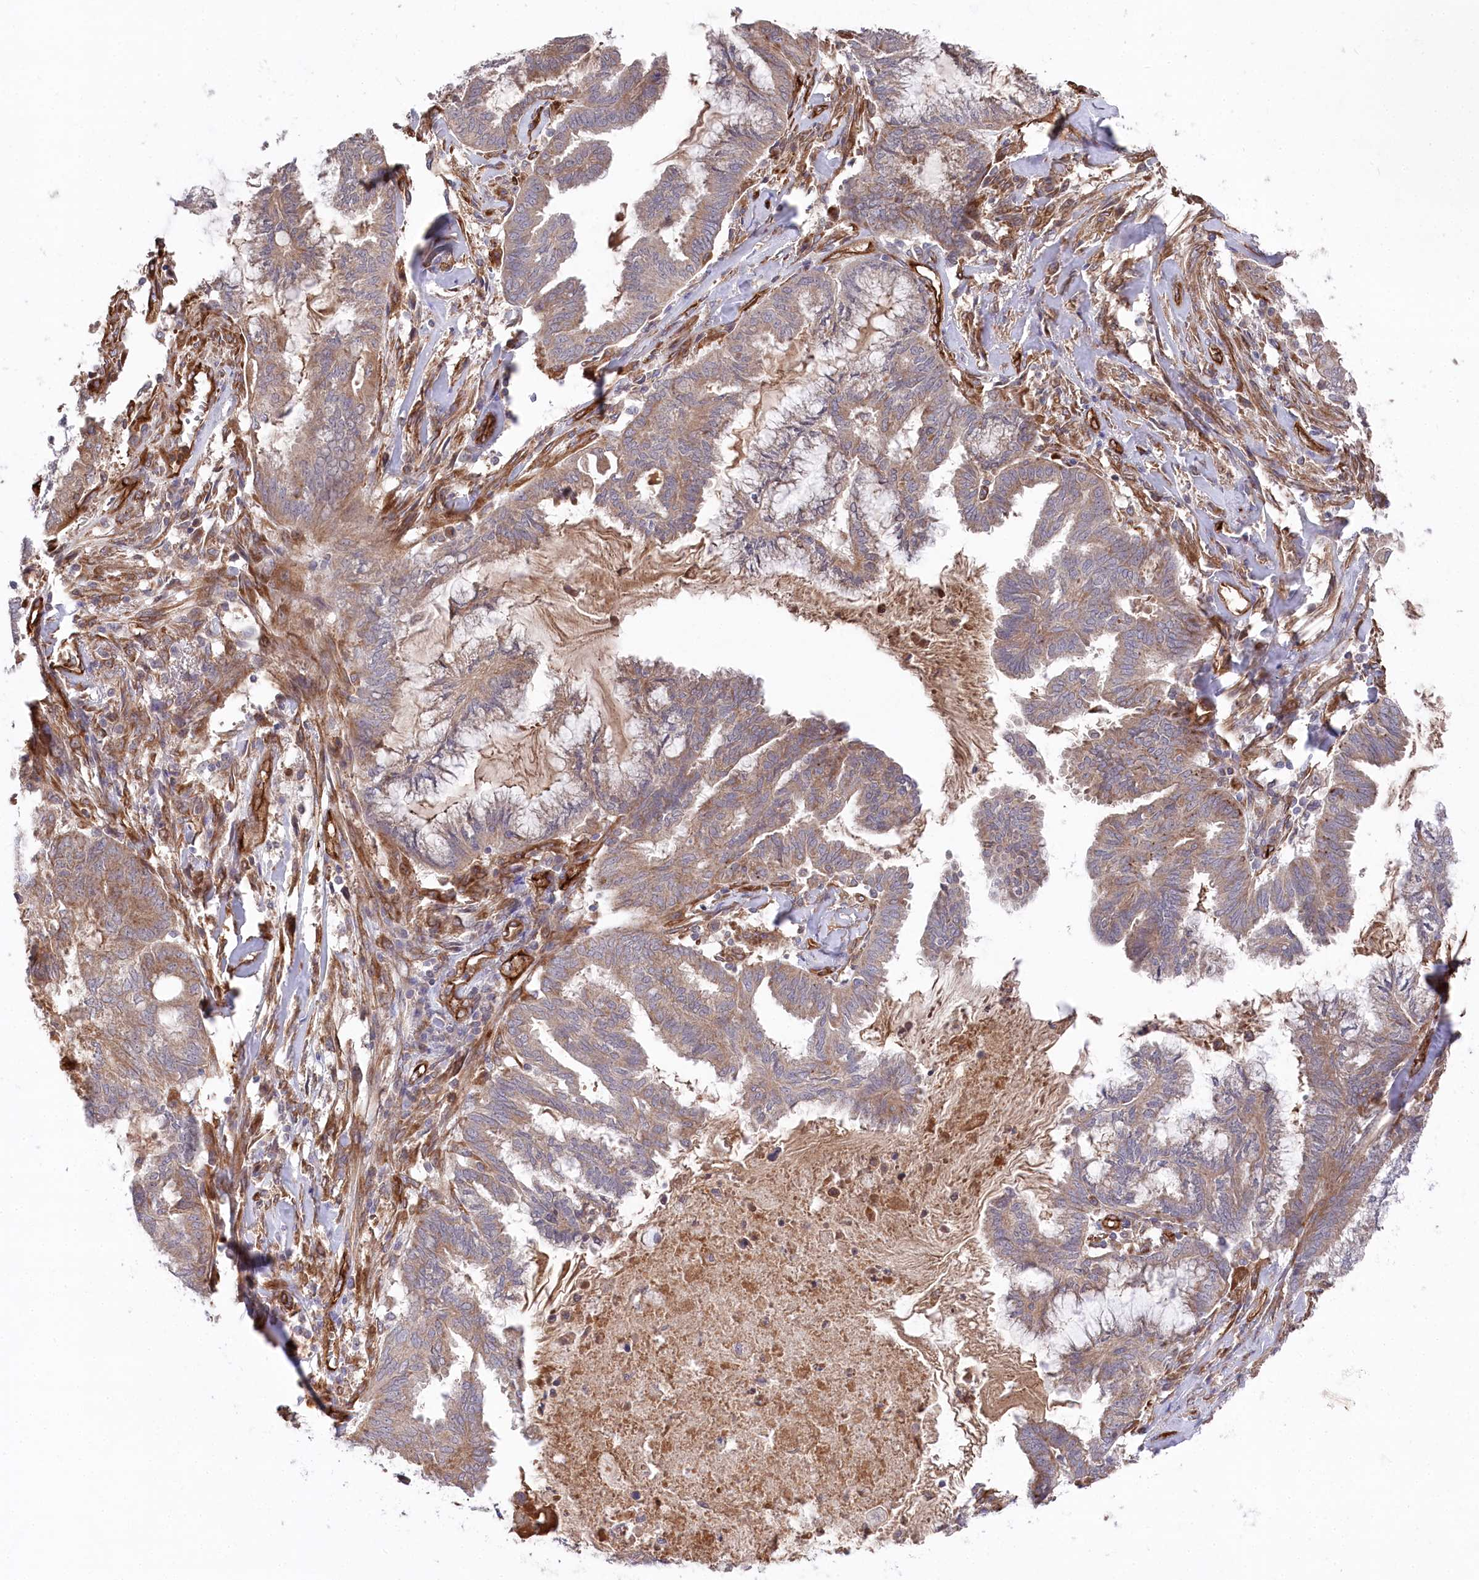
{"staining": {"intensity": "moderate", "quantity": ">75%", "location": "cytoplasmic/membranous"}, "tissue": "endometrial cancer", "cell_type": "Tumor cells", "image_type": "cancer", "snomed": [{"axis": "morphology", "description": "Adenocarcinoma, NOS"}, {"axis": "topography", "description": "Endometrium"}], "caption": "Immunohistochemistry (IHC) staining of endometrial adenocarcinoma, which reveals medium levels of moderate cytoplasmic/membranous staining in approximately >75% of tumor cells indicating moderate cytoplasmic/membranous protein expression. The staining was performed using DAB (brown) for protein detection and nuclei were counterstained in hematoxylin (blue).", "gene": "MTPAP", "patient": {"sex": "female", "age": 86}}